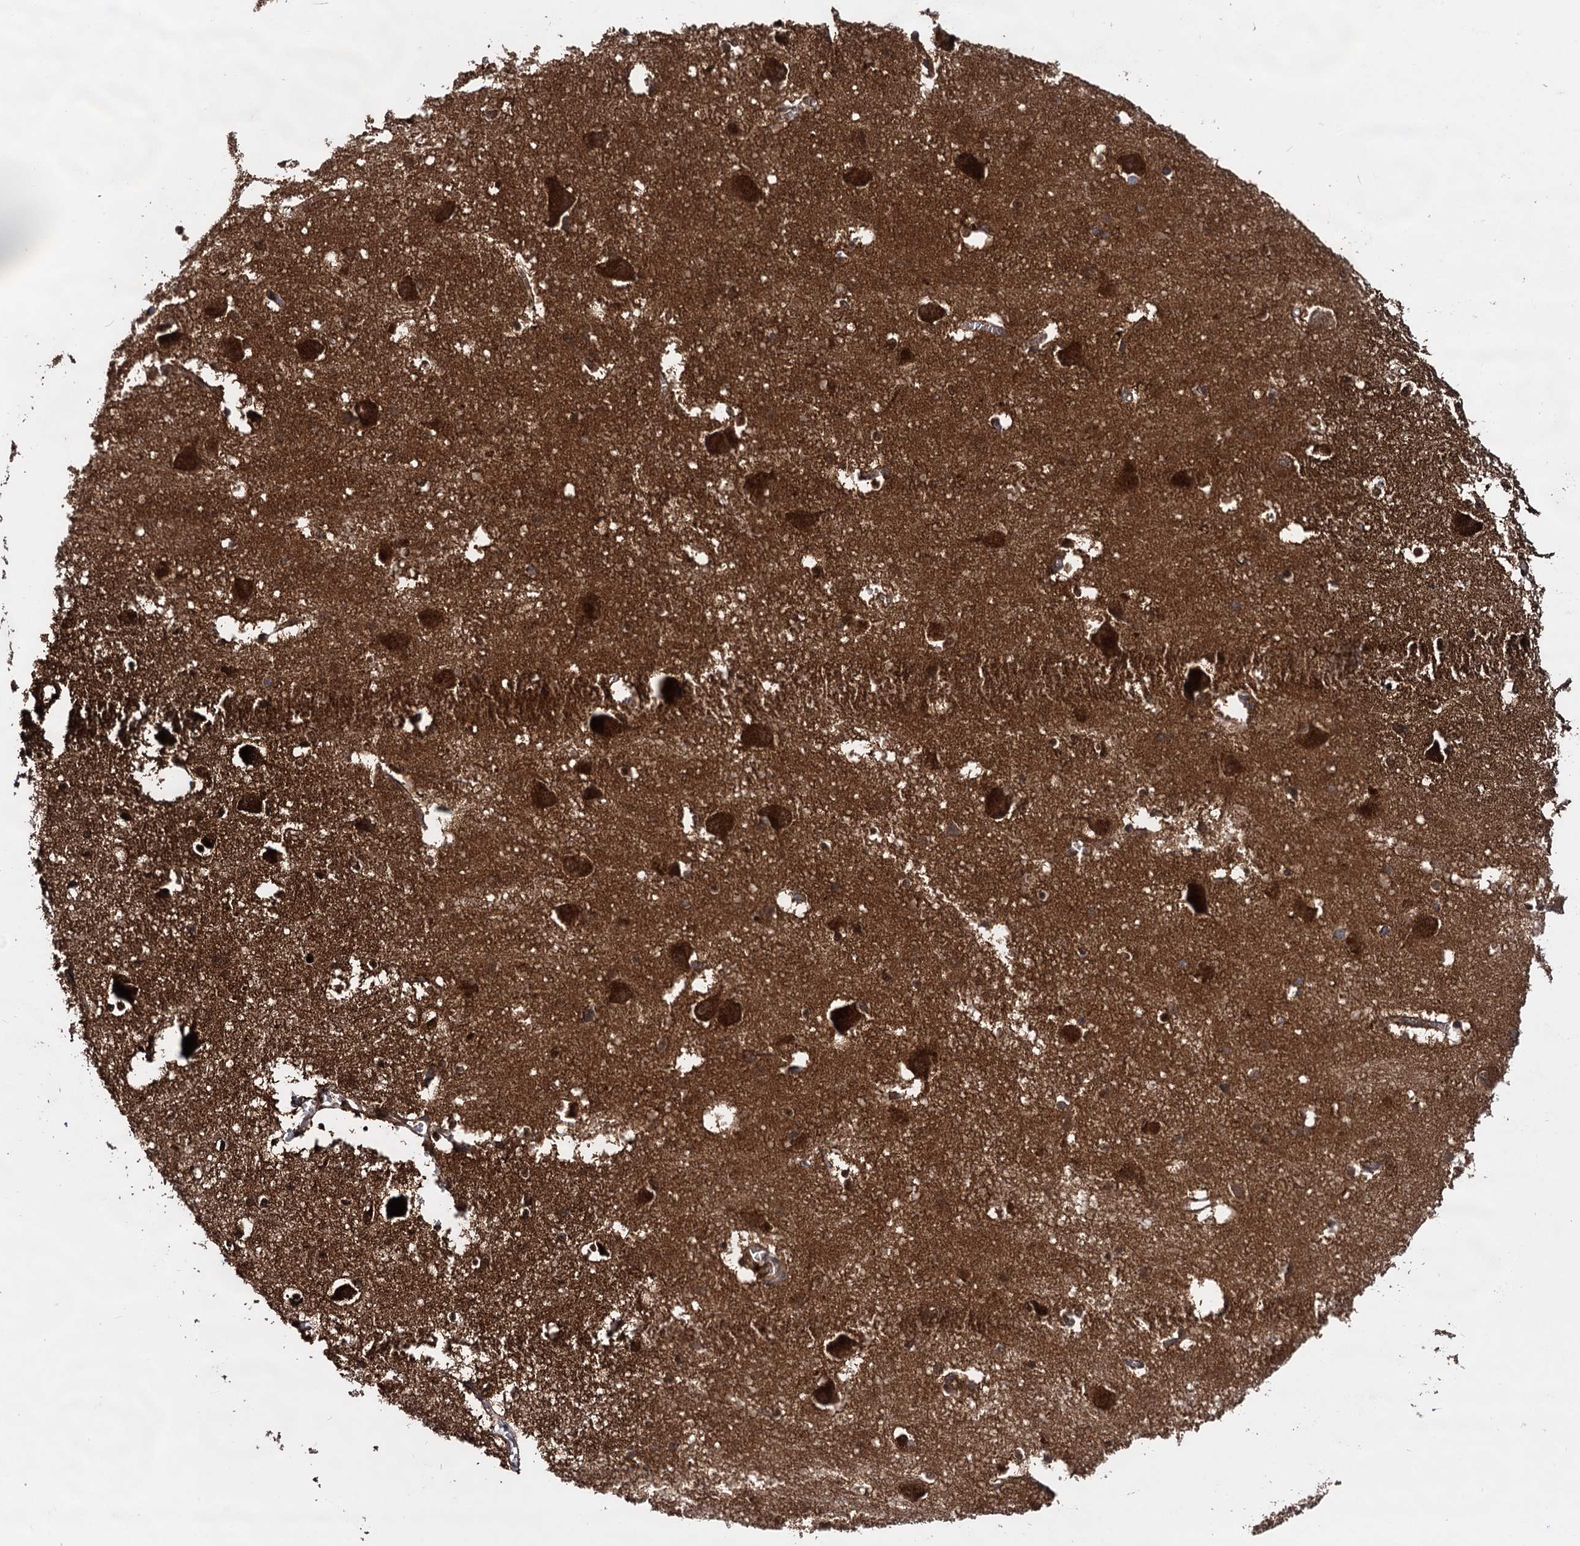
{"staining": {"intensity": "moderate", "quantity": "25%-75%", "location": "cytoplasmic/membranous"}, "tissue": "caudate", "cell_type": "Glial cells", "image_type": "normal", "snomed": [{"axis": "morphology", "description": "Normal tissue, NOS"}, {"axis": "topography", "description": "Lateral ventricle wall"}], "caption": "A micrograph showing moderate cytoplasmic/membranous expression in about 25%-75% of glial cells in benign caudate, as visualized by brown immunohistochemical staining.", "gene": "GSTM3", "patient": {"sex": "male", "age": 37}}